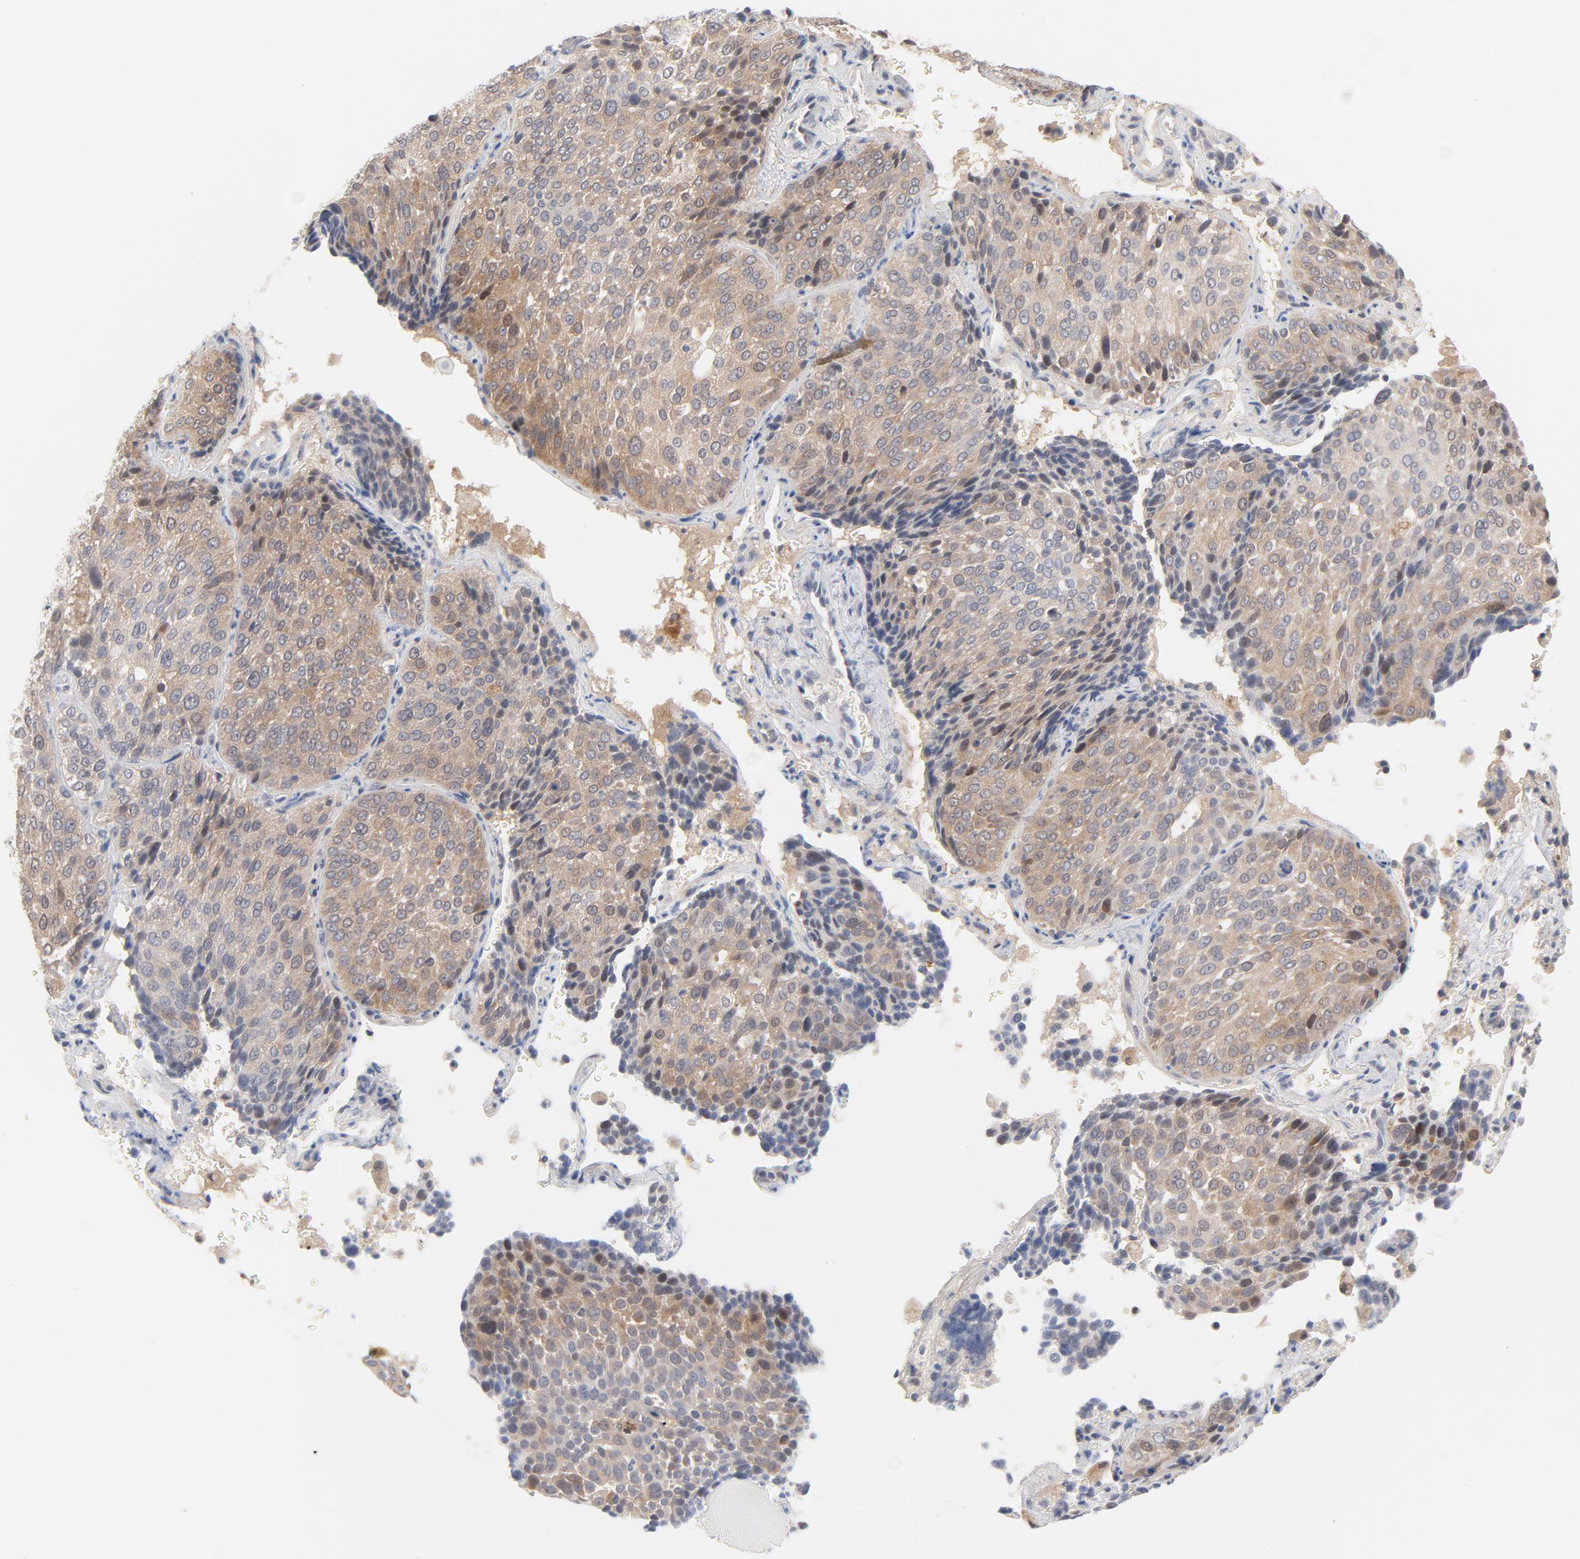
{"staining": {"intensity": "weak", "quantity": ">75%", "location": "cytoplasmic/membranous"}, "tissue": "lung cancer", "cell_type": "Tumor cells", "image_type": "cancer", "snomed": [{"axis": "morphology", "description": "Squamous cell carcinoma, NOS"}, {"axis": "topography", "description": "Lung"}], "caption": "Lung squamous cell carcinoma stained with IHC exhibits weak cytoplasmic/membranous staining in about >75% of tumor cells. (DAB (3,3'-diaminobenzidine) IHC, brown staining for protein, blue staining for nuclei).", "gene": "UBL4A", "patient": {"sex": "male", "age": 54}}